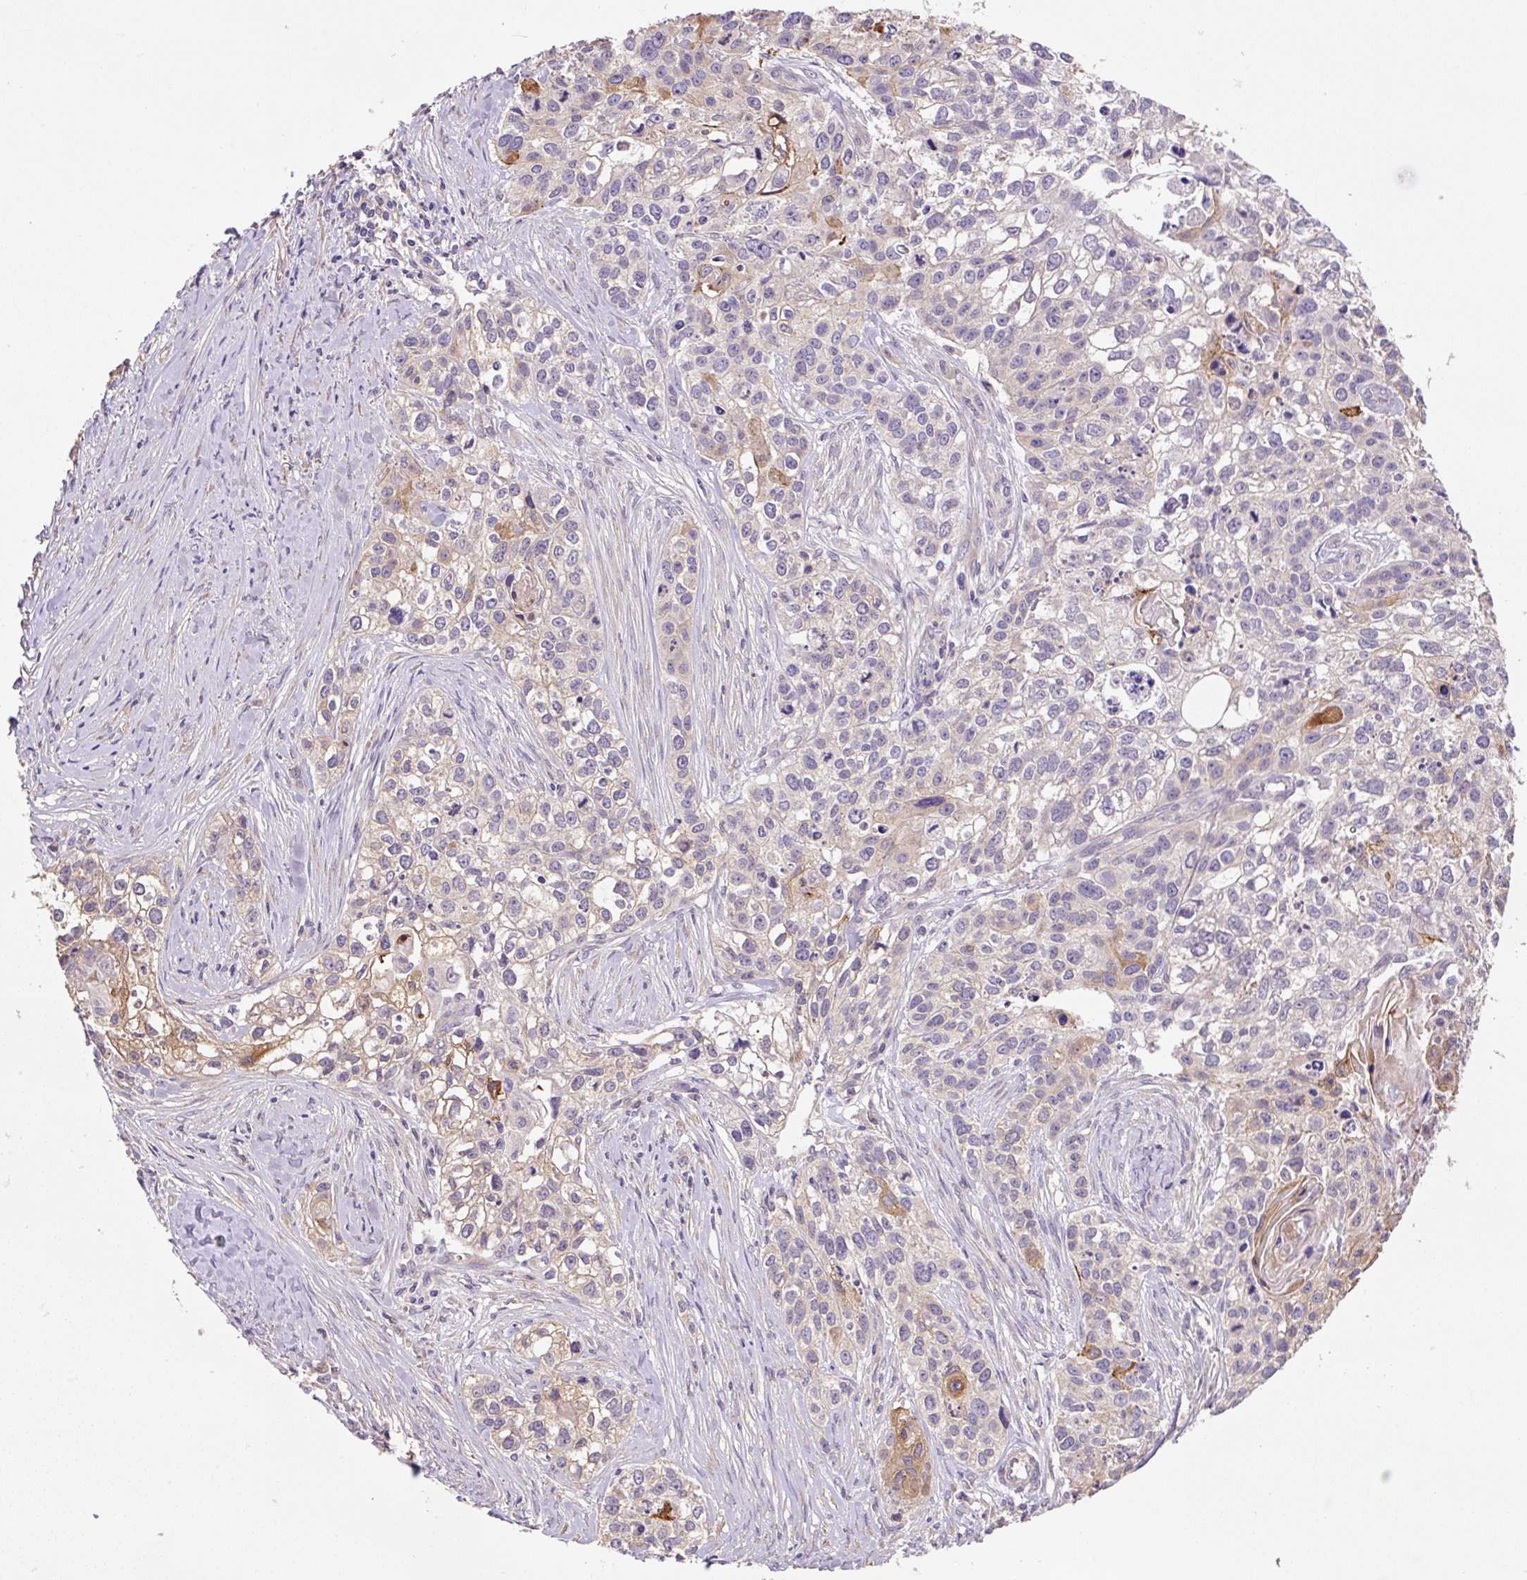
{"staining": {"intensity": "moderate", "quantity": "<25%", "location": "cytoplasmic/membranous"}, "tissue": "lung cancer", "cell_type": "Tumor cells", "image_type": "cancer", "snomed": [{"axis": "morphology", "description": "Squamous cell carcinoma, NOS"}, {"axis": "topography", "description": "Lung"}], "caption": "Immunohistochemistry staining of squamous cell carcinoma (lung), which displays low levels of moderate cytoplasmic/membranous staining in about <25% of tumor cells indicating moderate cytoplasmic/membranous protein expression. The staining was performed using DAB (brown) for protein detection and nuclei were counterstained in hematoxylin (blue).", "gene": "COX8A", "patient": {"sex": "male", "age": 74}}